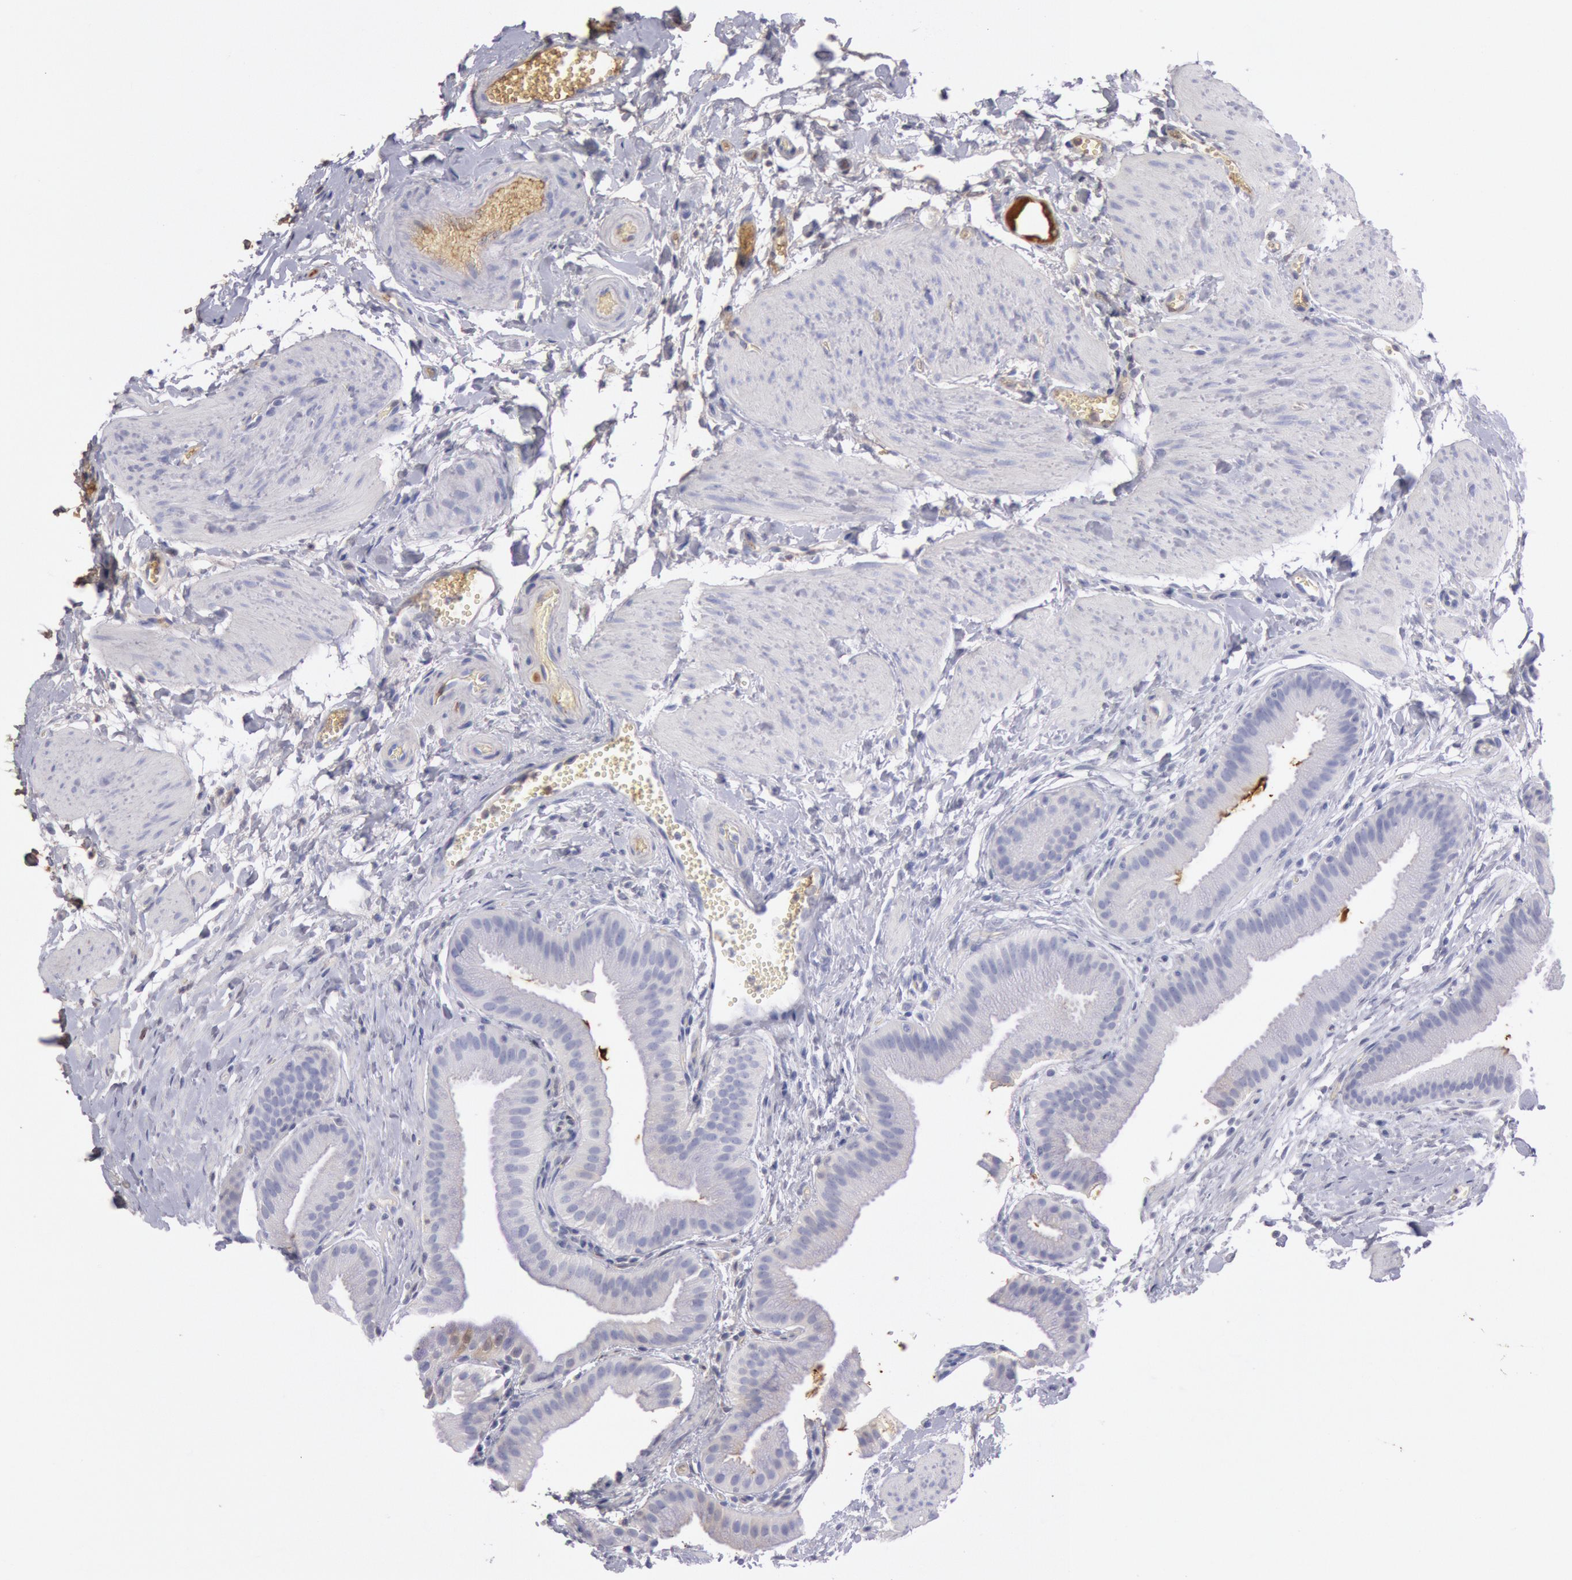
{"staining": {"intensity": "negative", "quantity": "none", "location": "none"}, "tissue": "gallbladder", "cell_type": "Glandular cells", "image_type": "normal", "snomed": [{"axis": "morphology", "description": "Normal tissue, NOS"}, {"axis": "topography", "description": "Gallbladder"}], "caption": "DAB (3,3'-diaminobenzidine) immunohistochemical staining of normal gallbladder demonstrates no significant expression in glandular cells.", "gene": "IGHA1", "patient": {"sex": "female", "age": 63}}